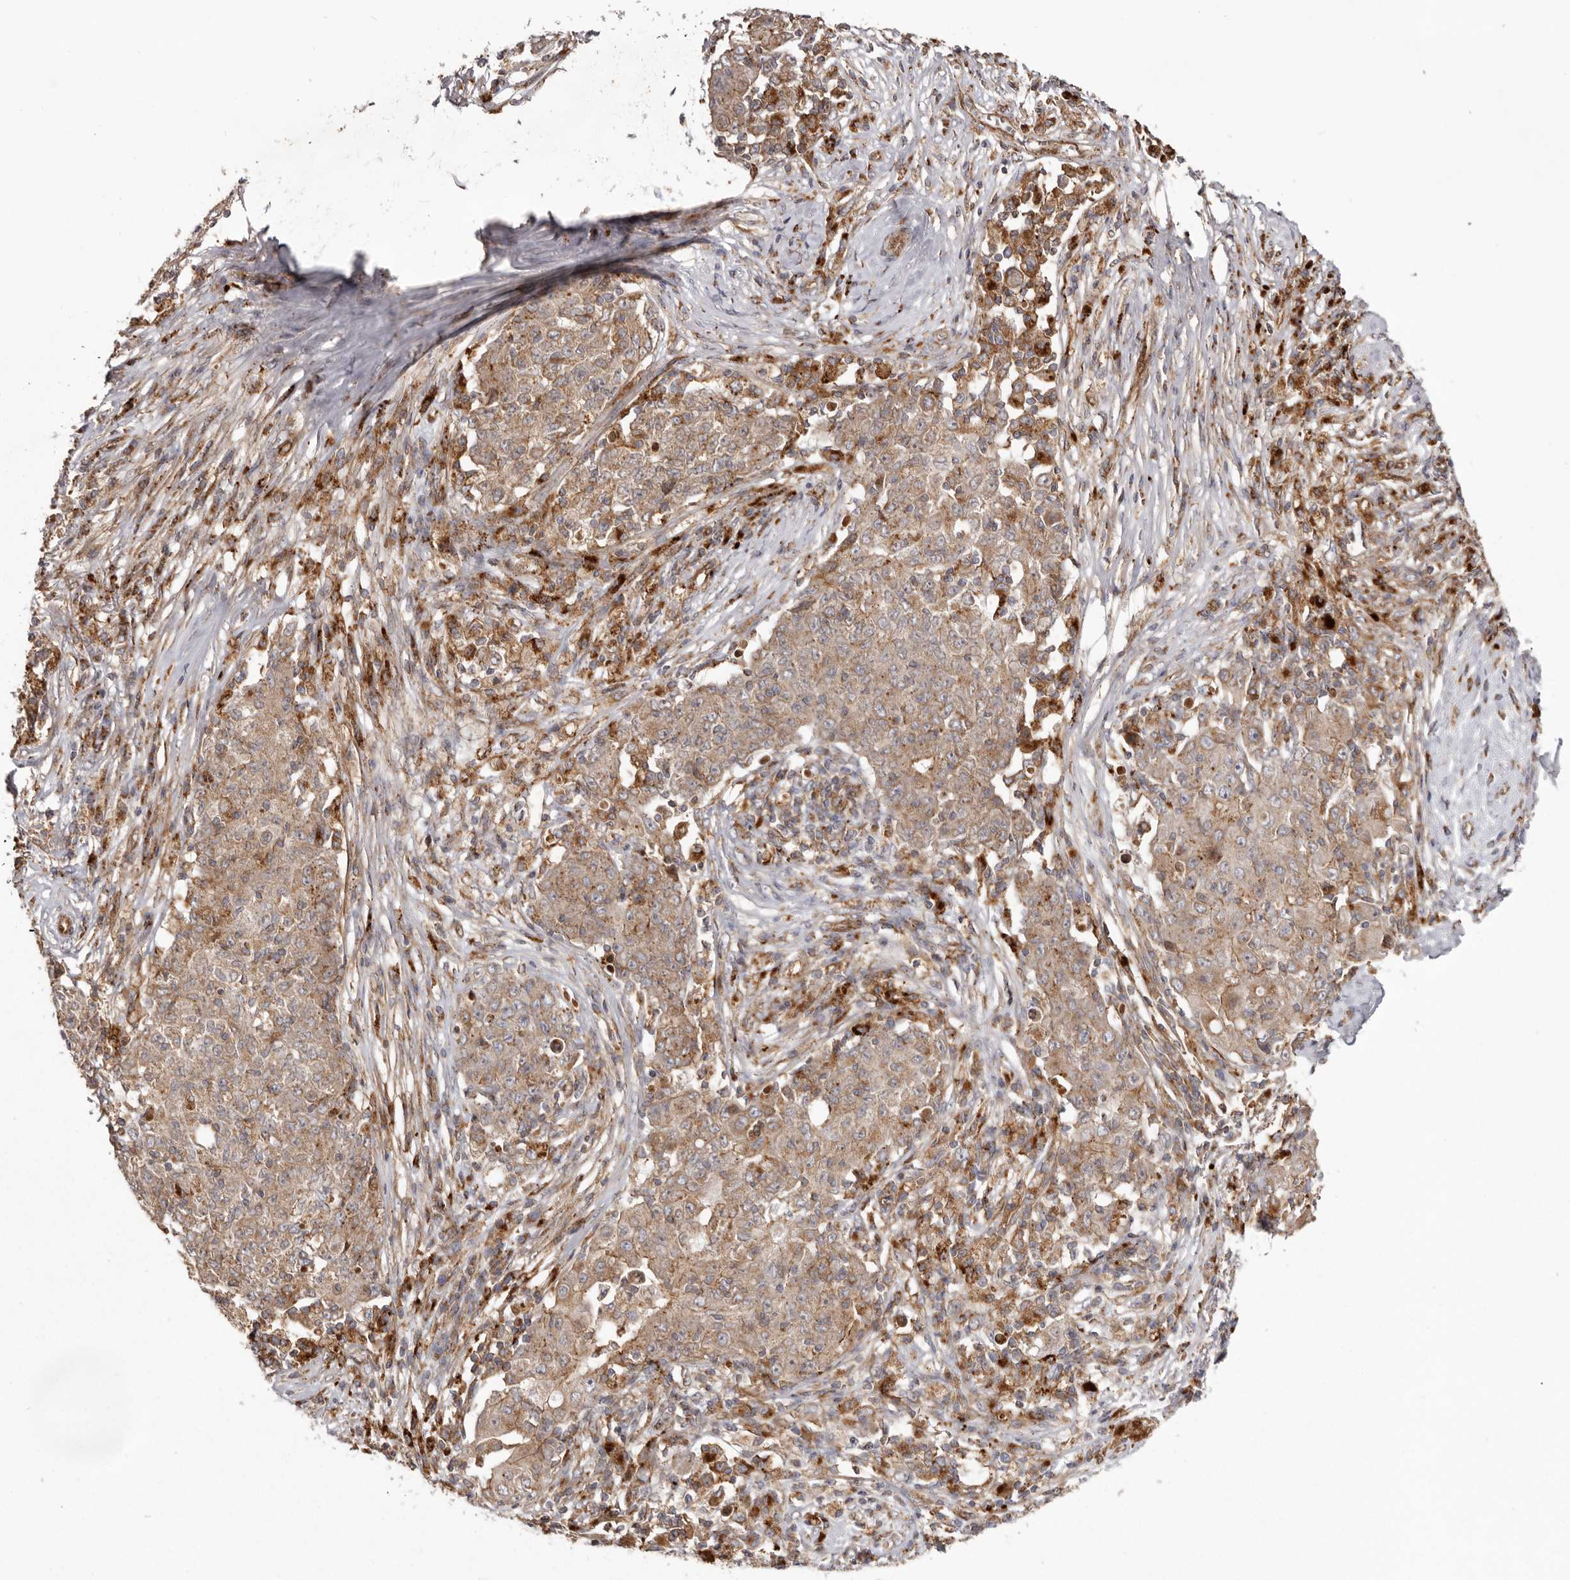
{"staining": {"intensity": "moderate", "quantity": ">75%", "location": "cytoplasmic/membranous"}, "tissue": "ovarian cancer", "cell_type": "Tumor cells", "image_type": "cancer", "snomed": [{"axis": "morphology", "description": "Carcinoma, endometroid"}, {"axis": "topography", "description": "Ovary"}], "caption": "High-magnification brightfield microscopy of ovarian cancer (endometroid carcinoma) stained with DAB (3,3'-diaminobenzidine) (brown) and counterstained with hematoxylin (blue). tumor cells exhibit moderate cytoplasmic/membranous positivity is seen in about>75% of cells.", "gene": "NUP43", "patient": {"sex": "female", "age": 42}}